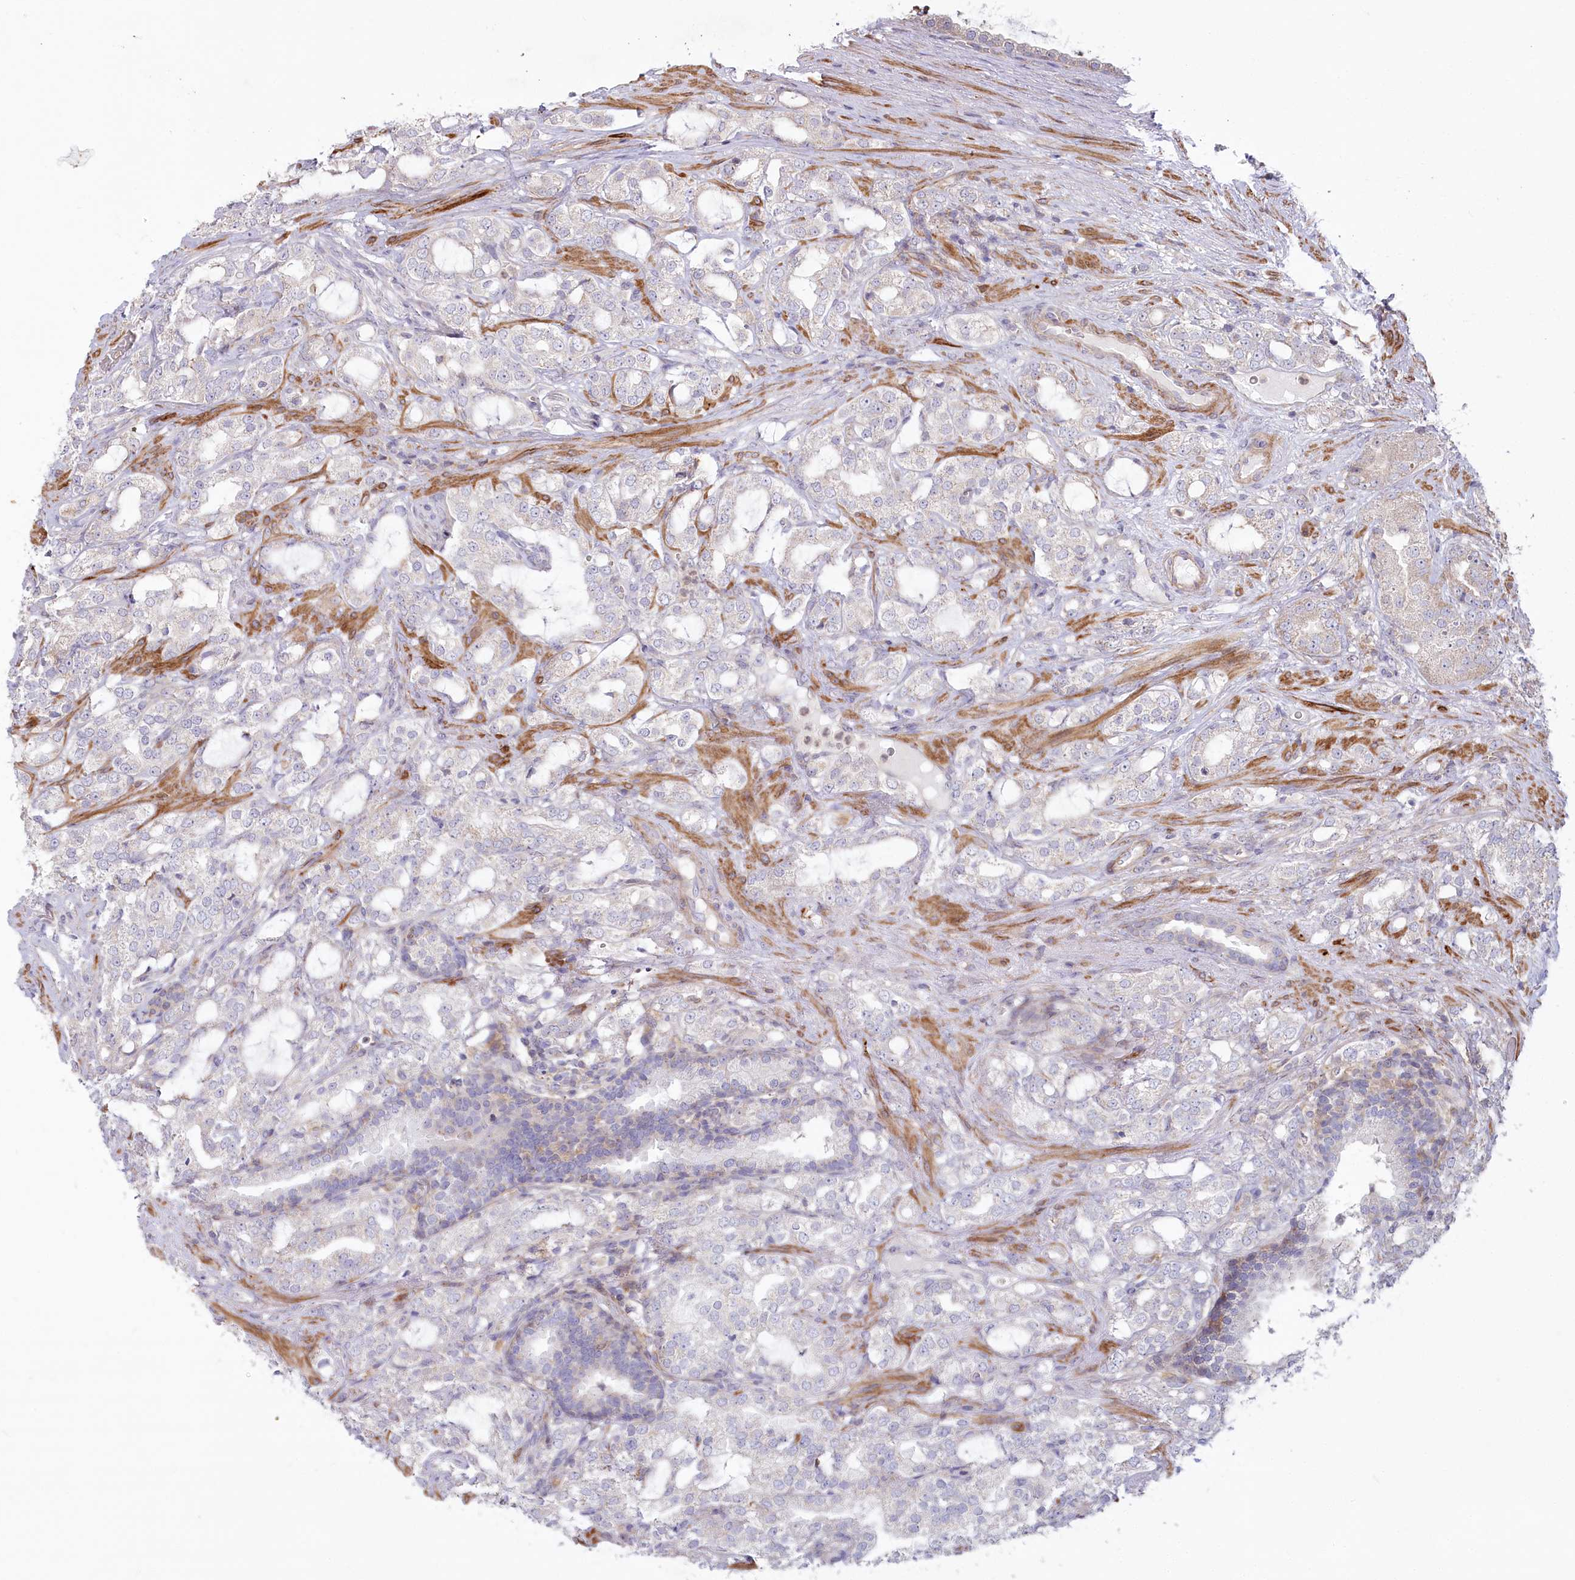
{"staining": {"intensity": "negative", "quantity": "none", "location": "none"}, "tissue": "prostate cancer", "cell_type": "Tumor cells", "image_type": "cancer", "snomed": [{"axis": "morphology", "description": "Adenocarcinoma, High grade"}, {"axis": "topography", "description": "Prostate"}], "caption": "Photomicrograph shows no significant protein staining in tumor cells of high-grade adenocarcinoma (prostate).", "gene": "MTG1", "patient": {"sex": "male", "age": 64}}